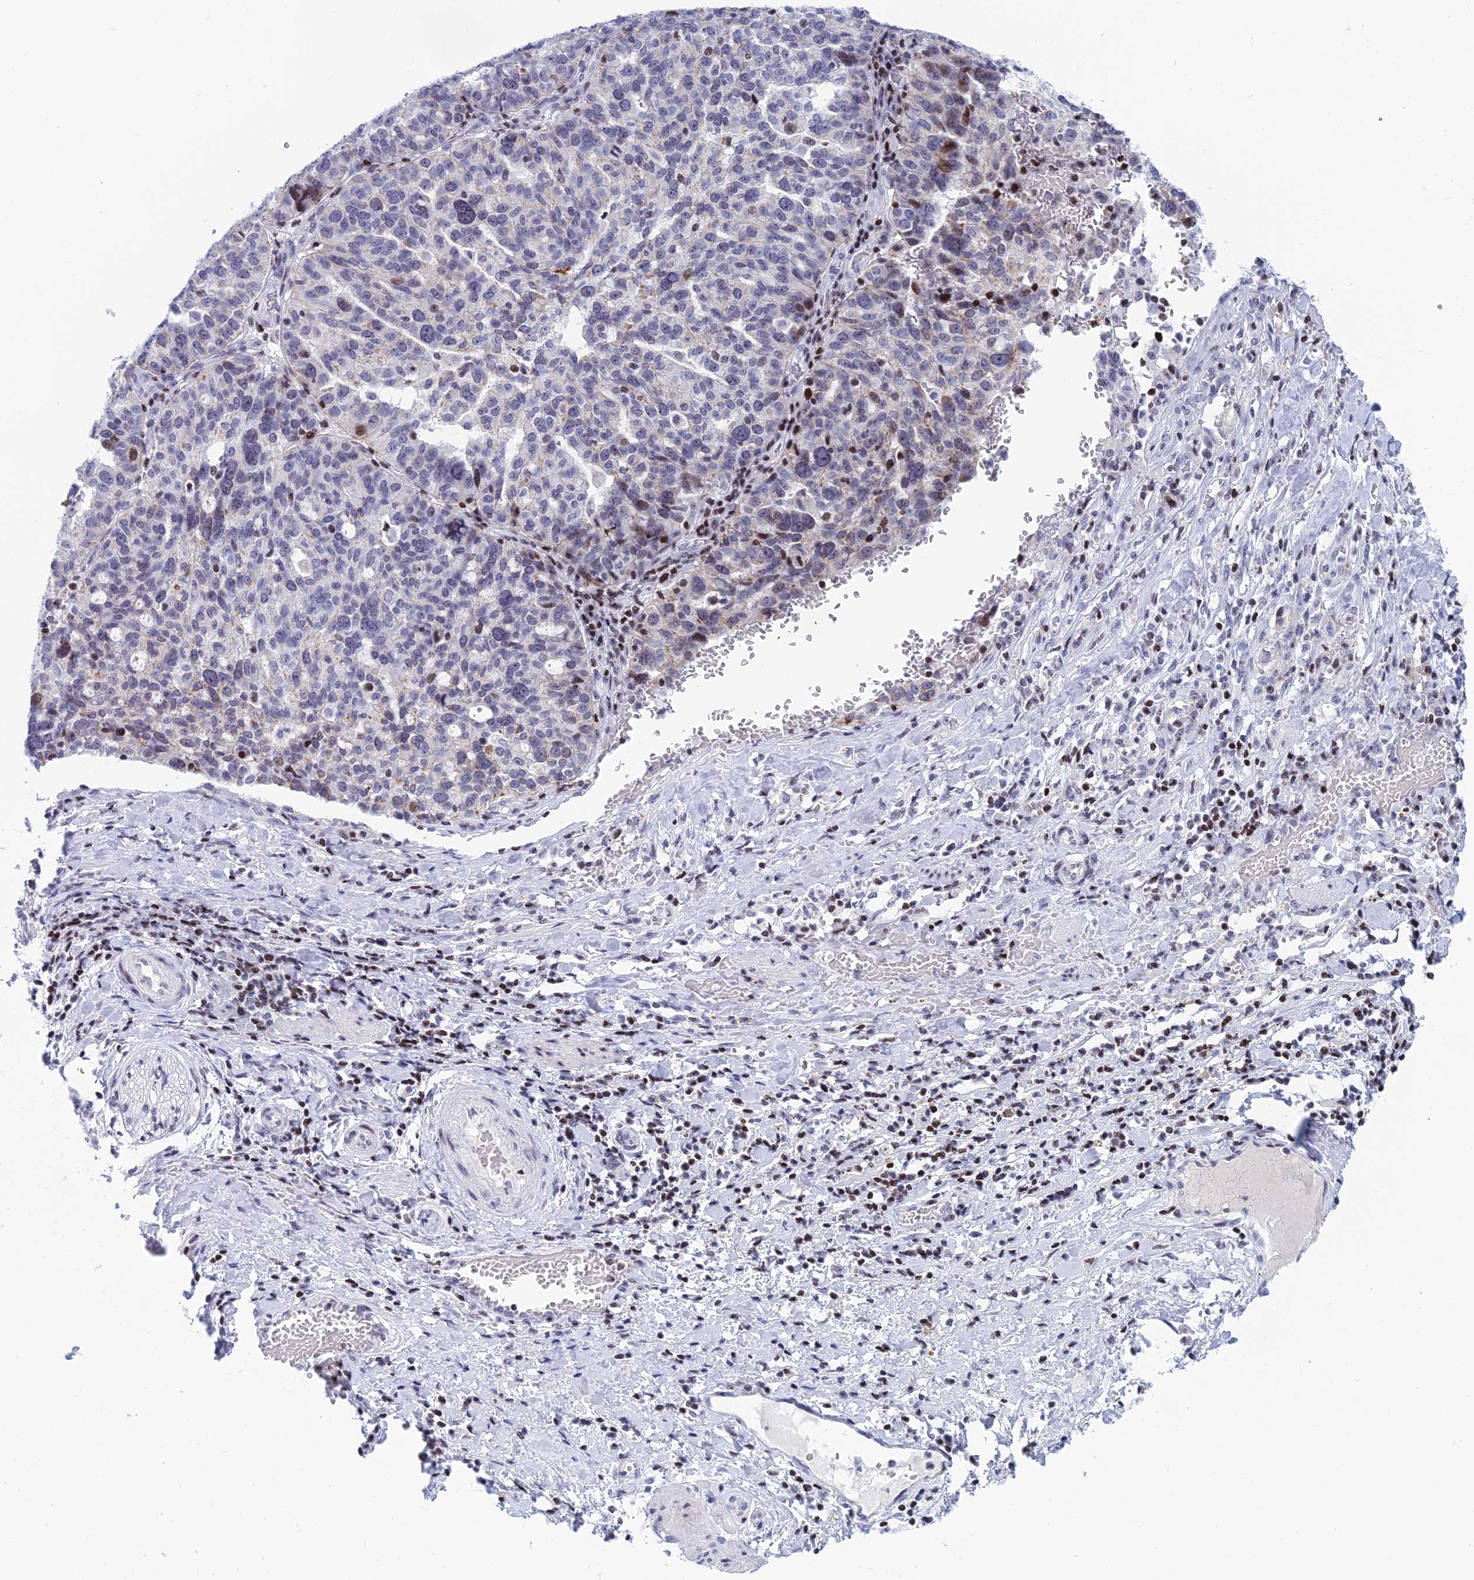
{"staining": {"intensity": "moderate", "quantity": "<25%", "location": "nuclear"}, "tissue": "ovarian cancer", "cell_type": "Tumor cells", "image_type": "cancer", "snomed": [{"axis": "morphology", "description": "Cystadenocarcinoma, serous, NOS"}, {"axis": "topography", "description": "Ovary"}], "caption": "Immunohistochemical staining of human ovarian serous cystadenocarcinoma demonstrates moderate nuclear protein staining in about <25% of tumor cells.", "gene": "AFF3", "patient": {"sex": "female", "age": 59}}